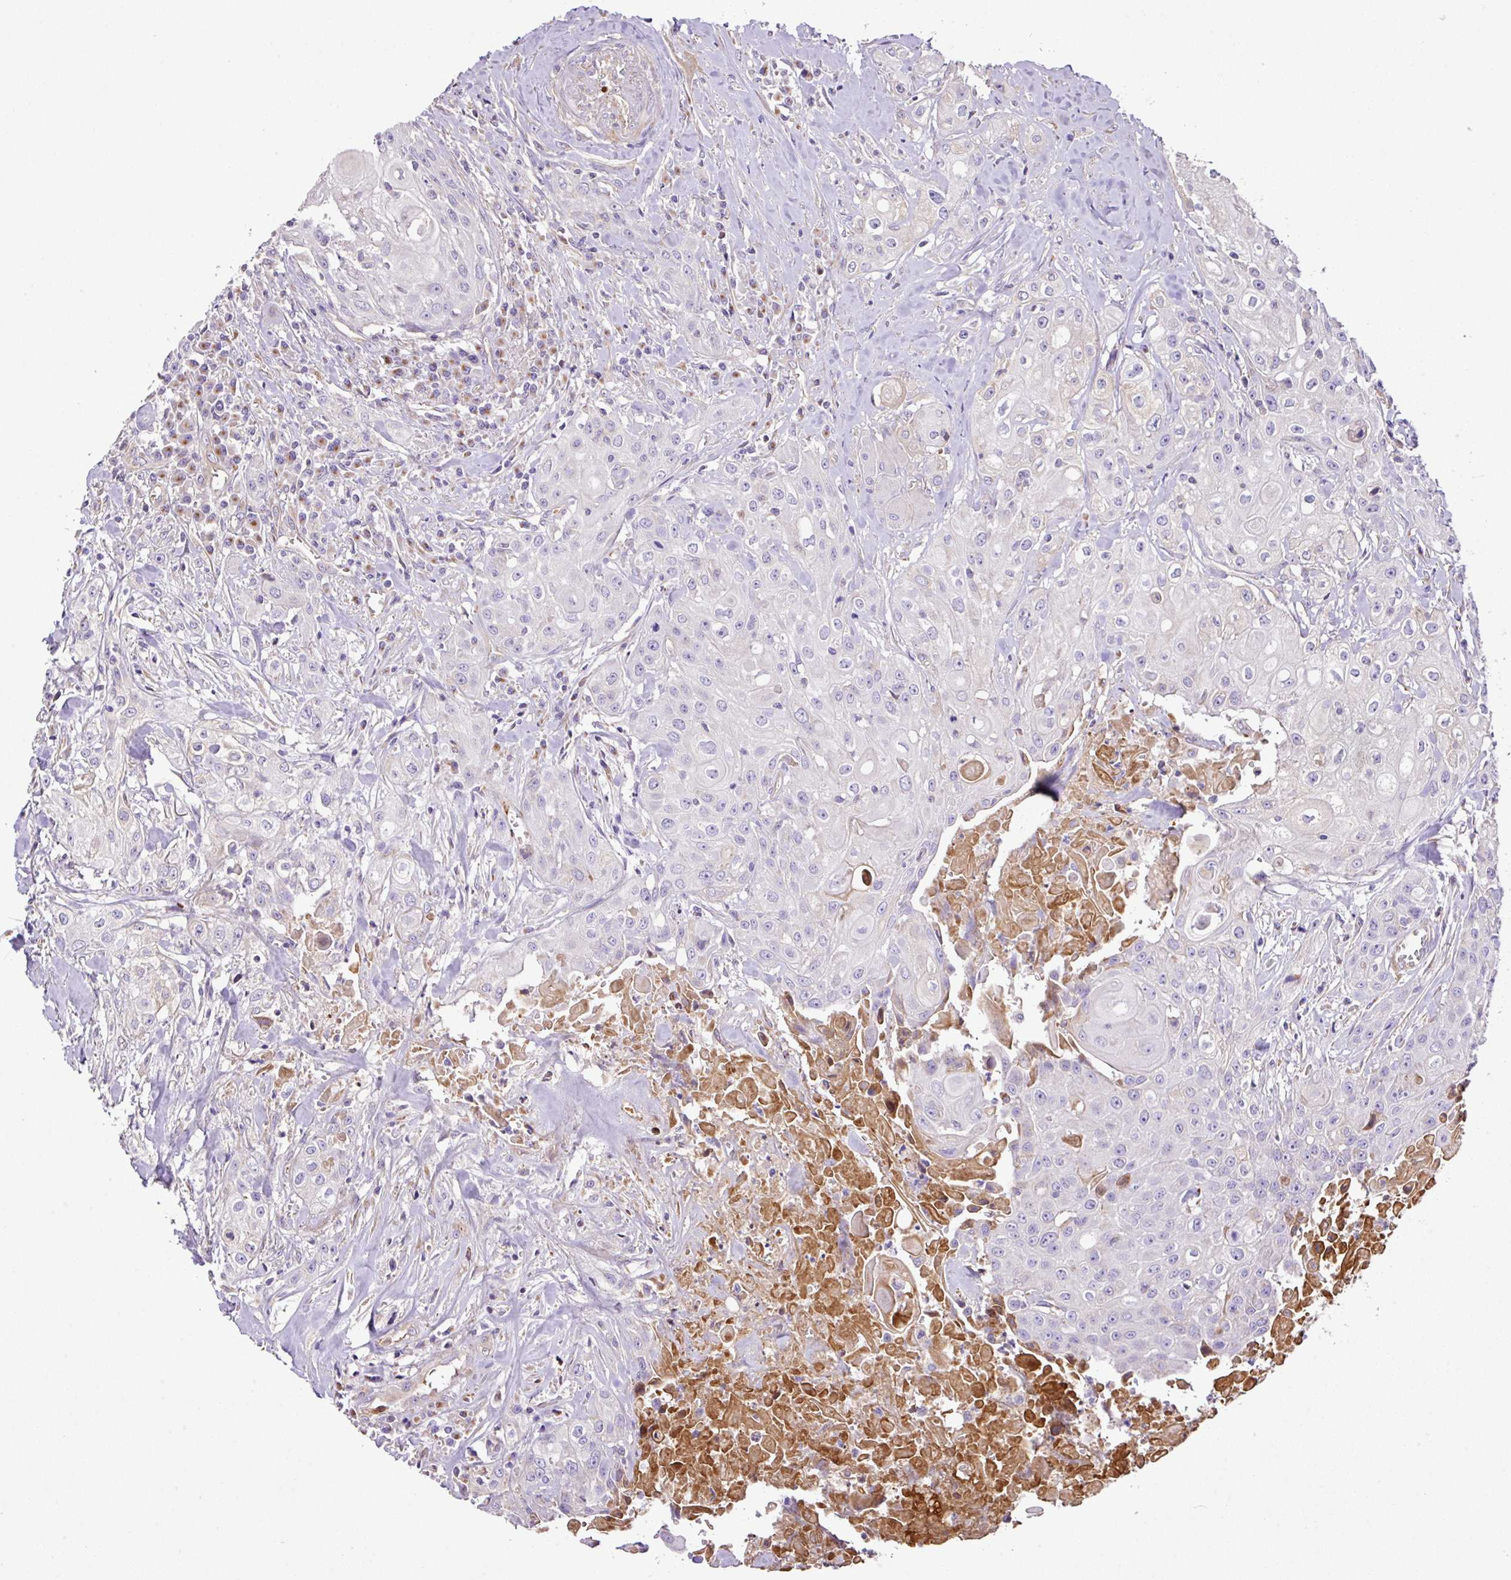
{"staining": {"intensity": "negative", "quantity": "none", "location": "none"}, "tissue": "head and neck cancer", "cell_type": "Tumor cells", "image_type": "cancer", "snomed": [{"axis": "morphology", "description": "Squamous cell carcinoma, NOS"}, {"axis": "topography", "description": "Oral tissue"}, {"axis": "topography", "description": "Head-Neck"}], "caption": "Tumor cells show no significant expression in head and neck cancer.", "gene": "CTXN2", "patient": {"sex": "female", "age": 82}}